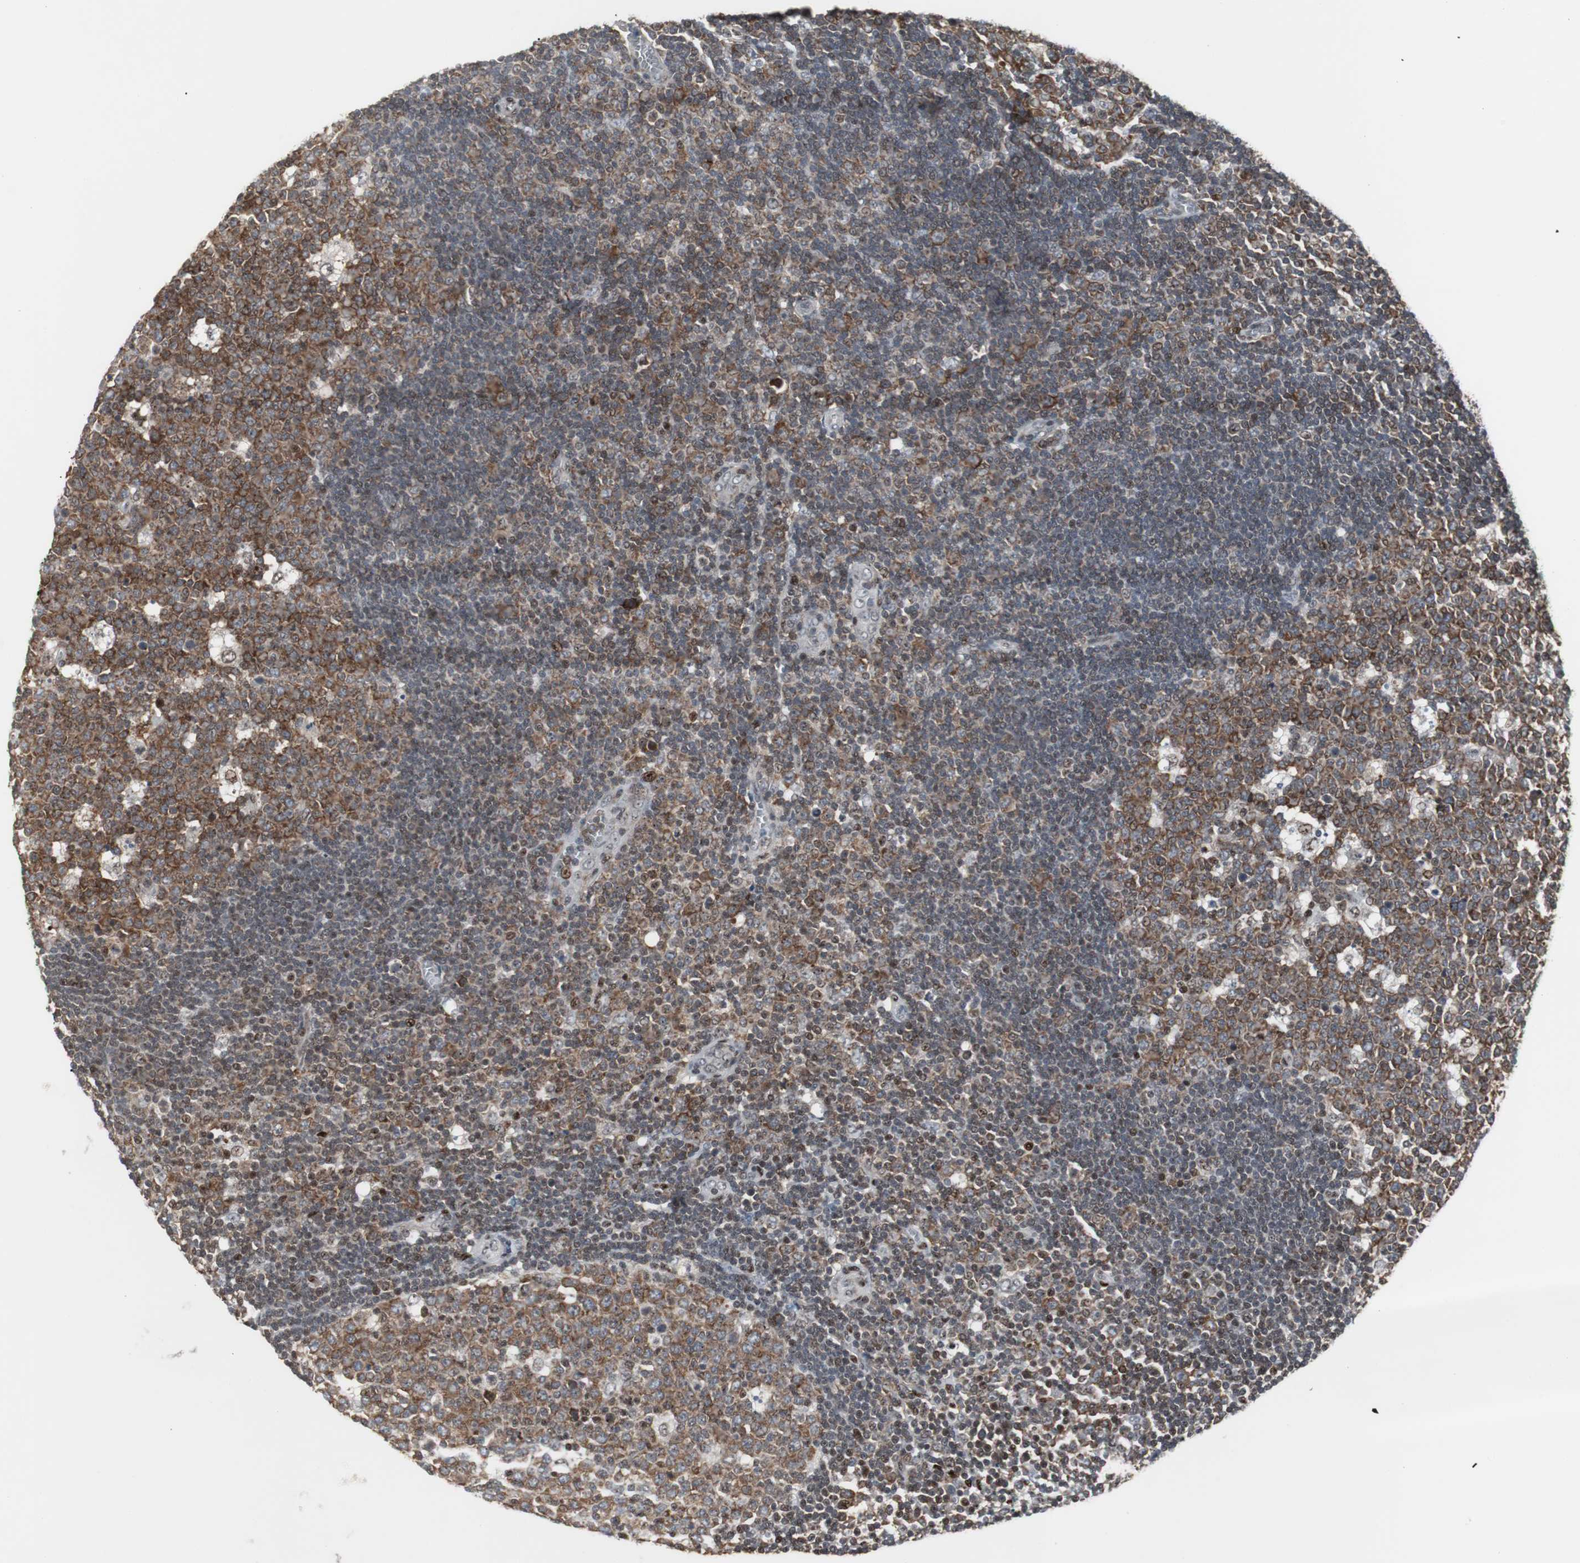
{"staining": {"intensity": "moderate", "quantity": ">75%", "location": "cytoplasmic/membranous"}, "tissue": "lymph node", "cell_type": "Germinal center cells", "image_type": "normal", "snomed": [{"axis": "morphology", "description": "Normal tissue, NOS"}, {"axis": "topography", "description": "Lymph node"}, {"axis": "topography", "description": "Salivary gland"}], "caption": "IHC (DAB) staining of normal human lymph node demonstrates moderate cytoplasmic/membranous protein staining in approximately >75% of germinal center cells. (DAB IHC with brightfield microscopy, high magnification).", "gene": "GRK2", "patient": {"sex": "male", "age": 8}}